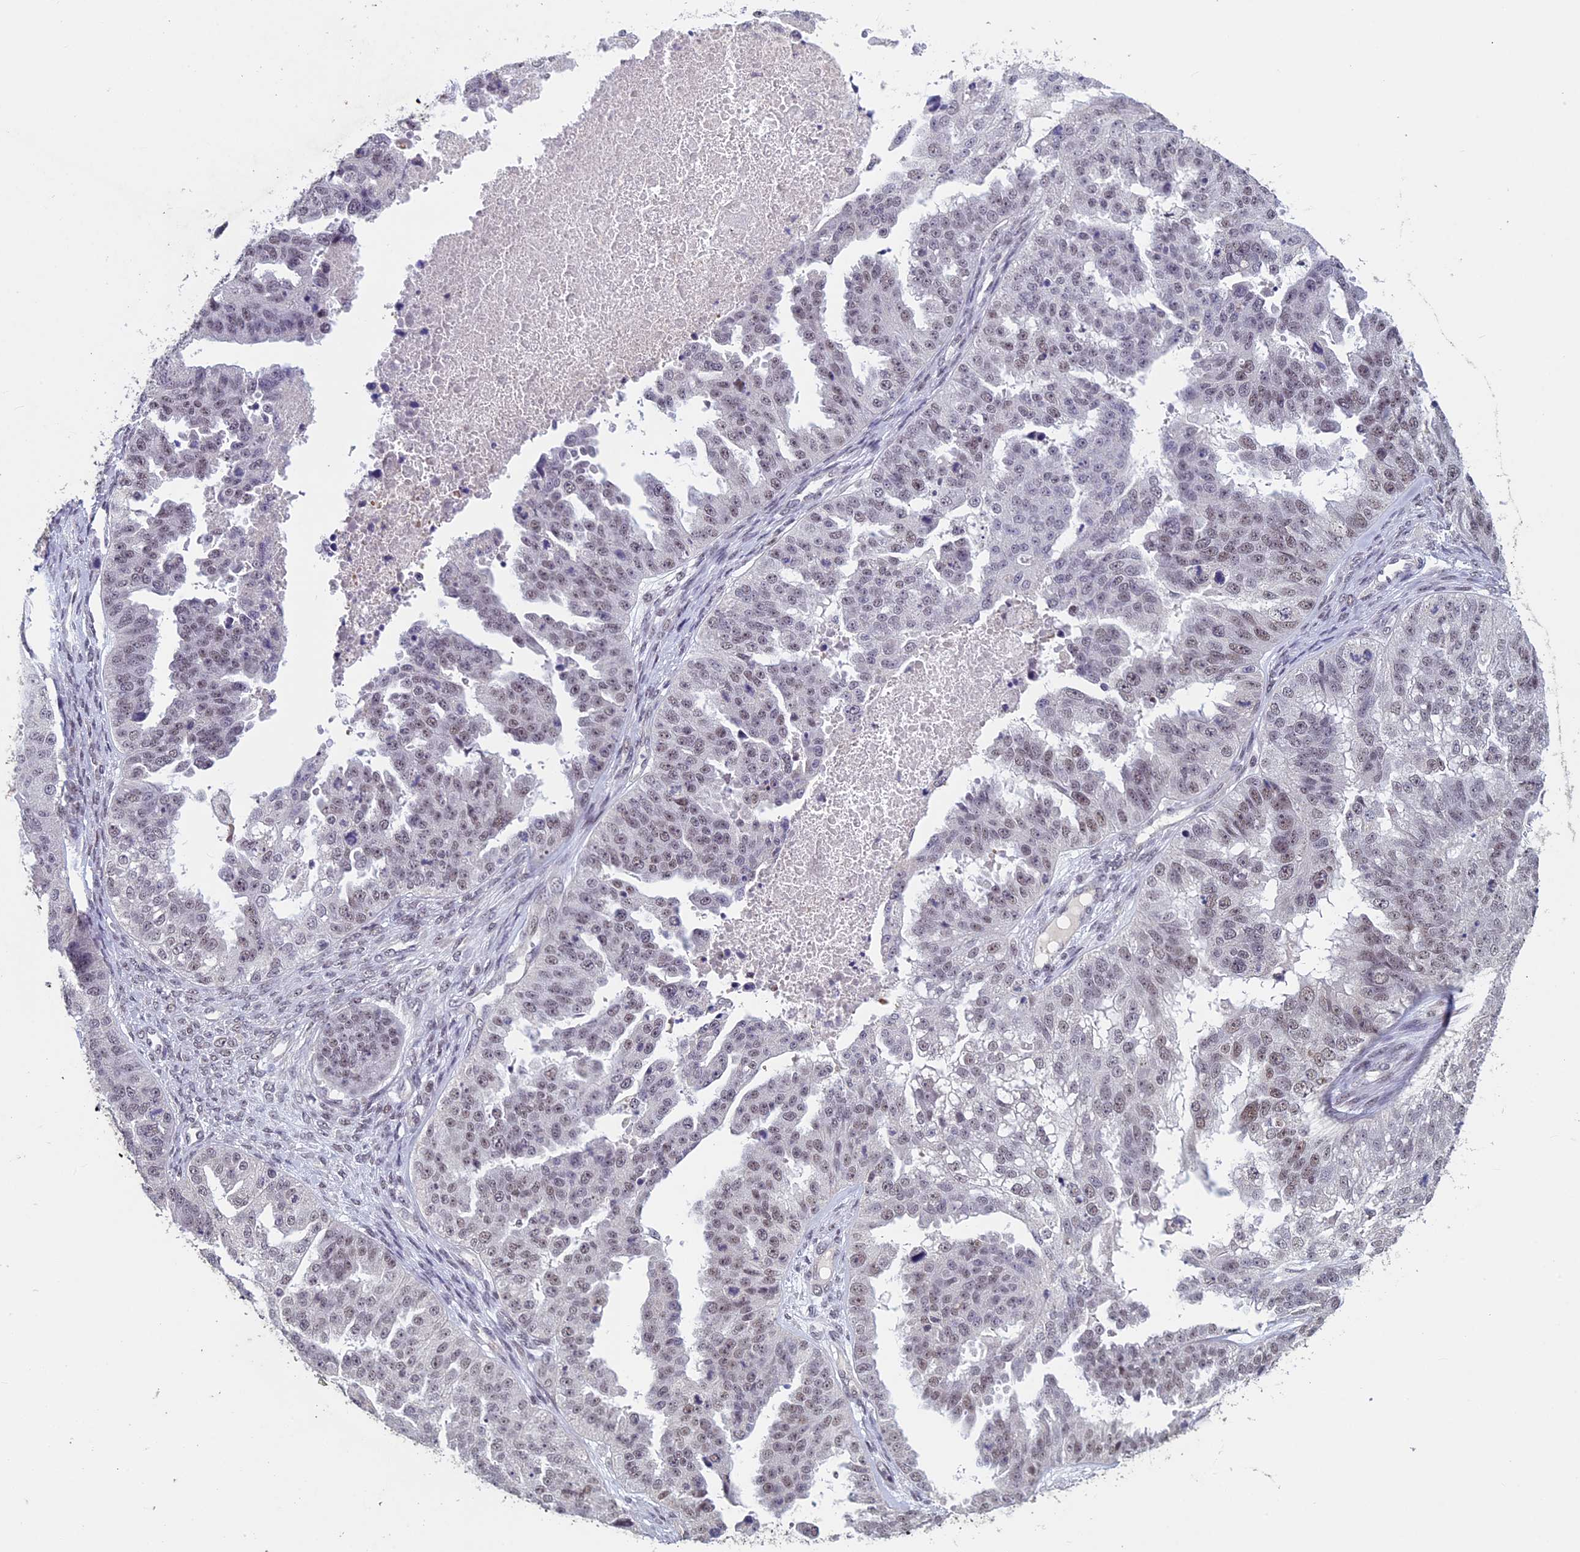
{"staining": {"intensity": "weak", "quantity": "25%-75%", "location": "nuclear"}, "tissue": "ovarian cancer", "cell_type": "Tumor cells", "image_type": "cancer", "snomed": [{"axis": "morphology", "description": "Cystadenocarcinoma, serous, NOS"}, {"axis": "topography", "description": "Ovary"}], "caption": "Protein expression analysis of human serous cystadenocarcinoma (ovarian) reveals weak nuclear expression in approximately 25%-75% of tumor cells. Using DAB (3,3'-diaminobenzidine) (brown) and hematoxylin (blue) stains, captured at high magnification using brightfield microscopy.", "gene": "RNF40", "patient": {"sex": "female", "age": 58}}